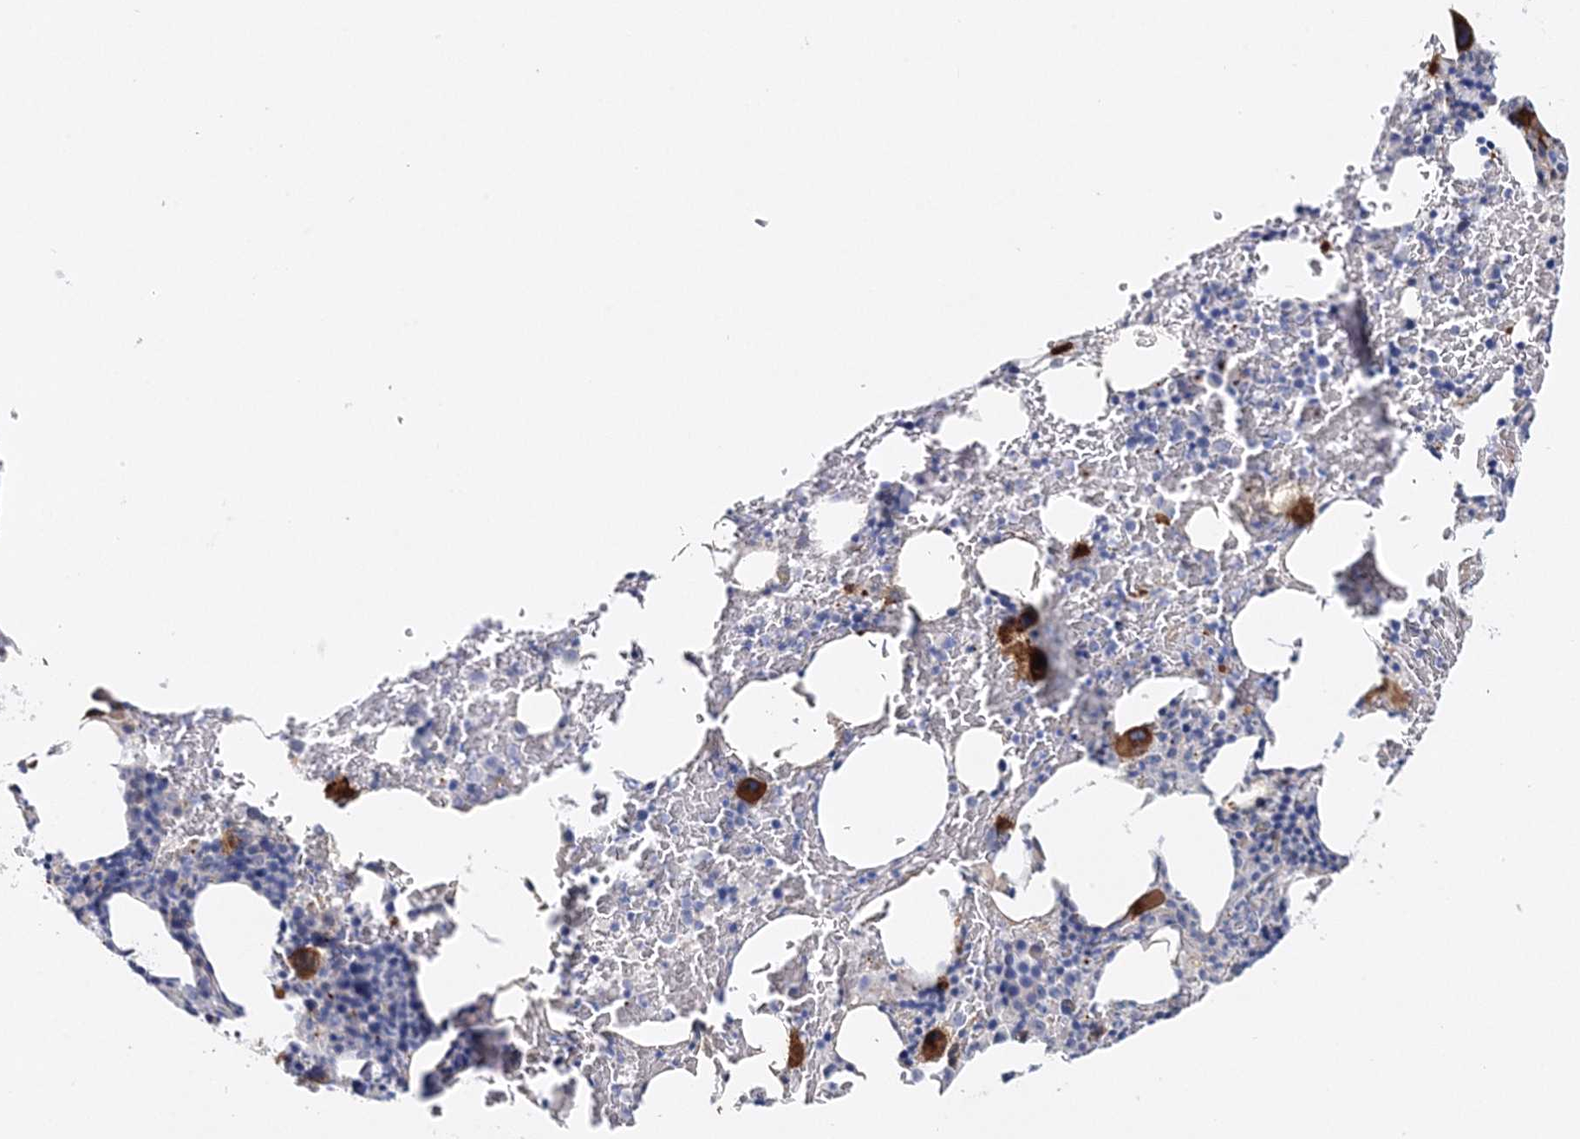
{"staining": {"intensity": "strong", "quantity": "<25%", "location": "cytoplasmic/membranous"}, "tissue": "bone marrow", "cell_type": "Hematopoietic cells", "image_type": "normal", "snomed": [{"axis": "morphology", "description": "Normal tissue, NOS"}, {"axis": "topography", "description": "Bone marrow"}], "caption": "A medium amount of strong cytoplasmic/membranous staining is present in about <25% of hematopoietic cells in unremarkable bone marrow. (brown staining indicates protein expression, while blue staining denotes nuclei).", "gene": "MYOZ2", "patient": {"sex": "male", "age": 62}}